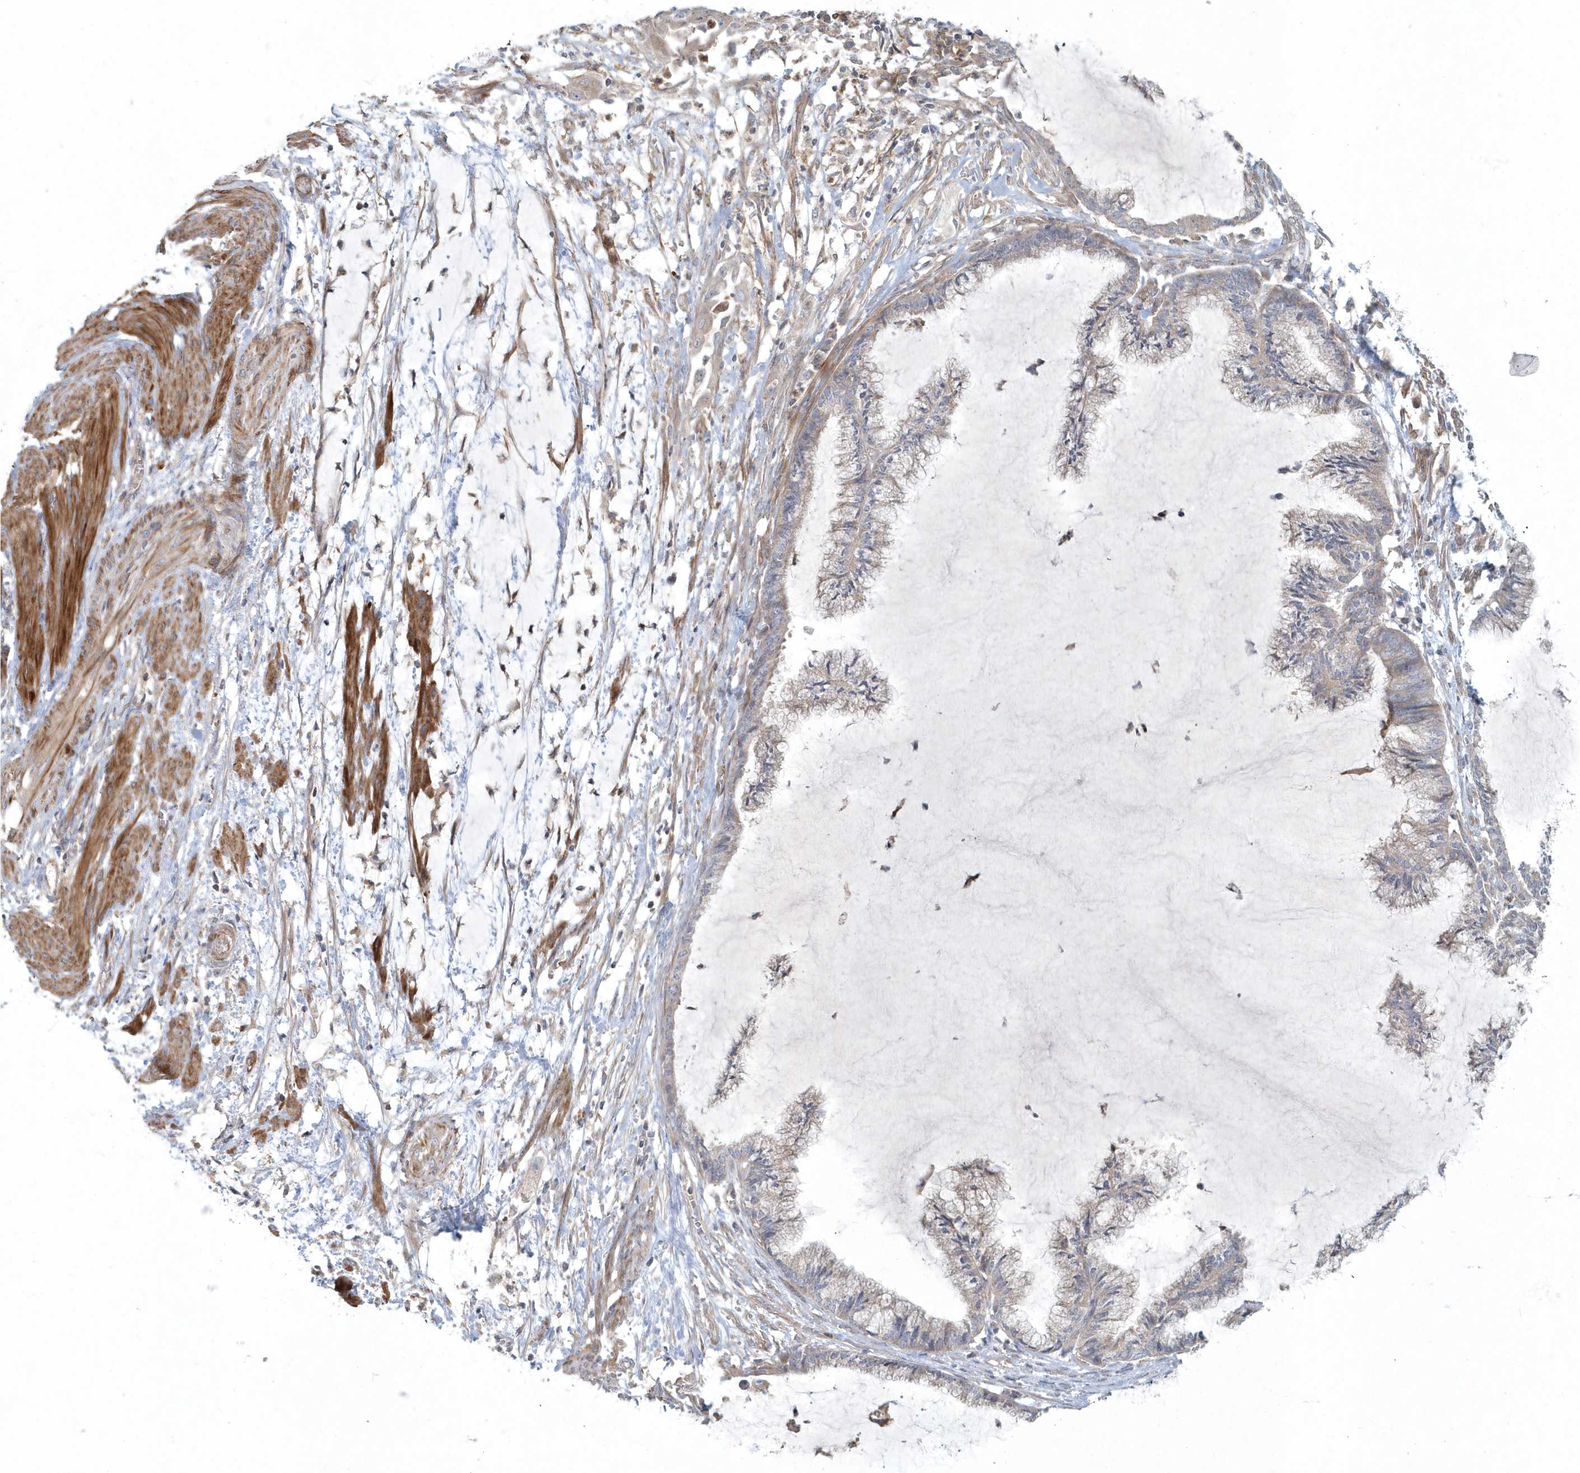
{"staining": {"intensity": "negative", "quantity": "none", "location": "none"}, "tissue": "endometrial cancer", "cell_type": "Tumor cells", "image_type": "cancer", "snomed": [{"axis": "morphology", "description": "Adenocarcinoma, NOS"}, {"axis": "topography", "description": "Endometrium"}], "caption": "The immunohistochemistry (IHC) photomicrograph has no significant staining in tumor cells of adenocarcinoma (endometrial) tissue.", "gene": "ARHGEF38", "patient": {"sex": "female", "age": 86}}